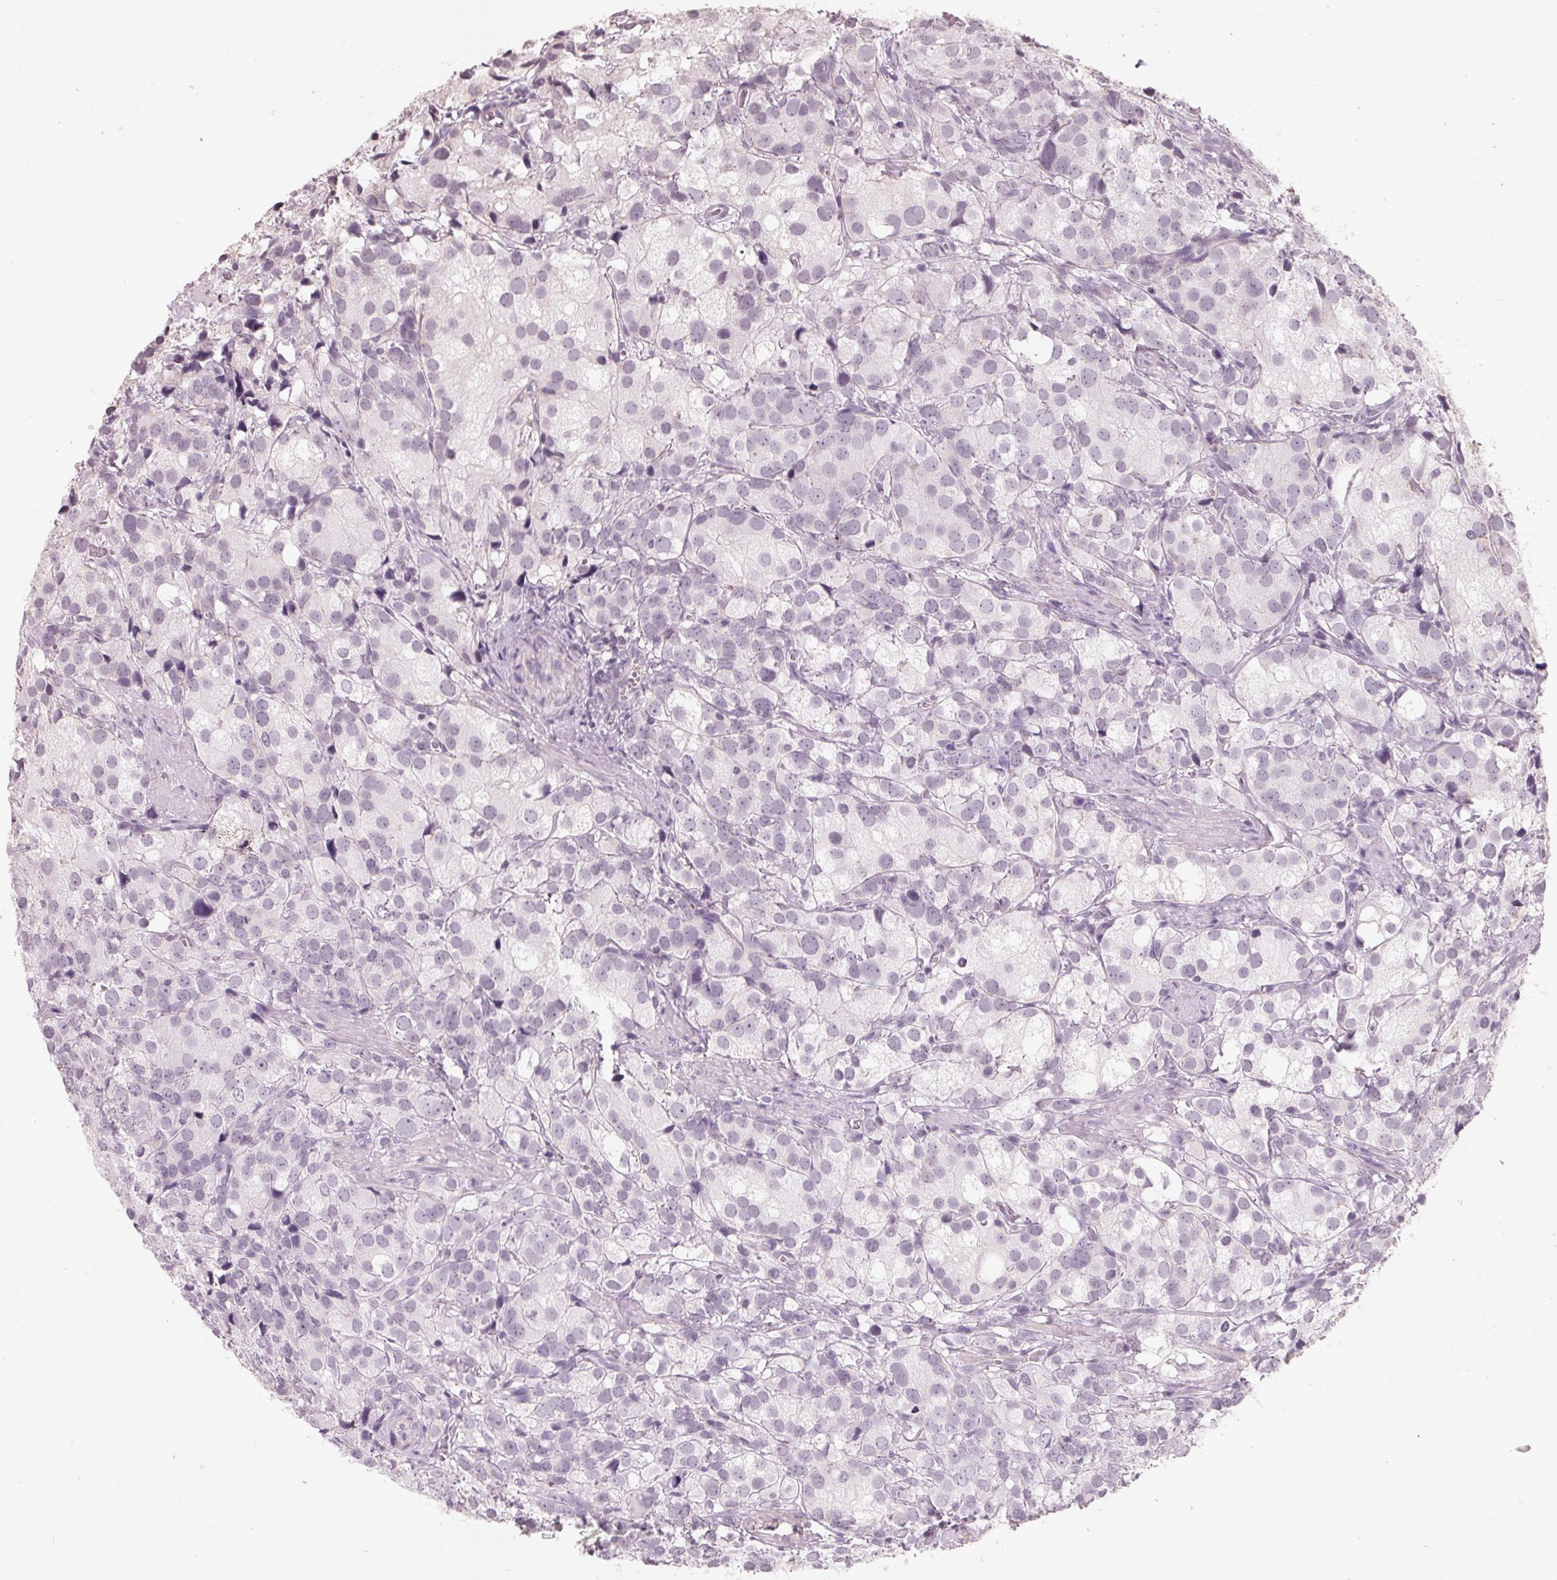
{"staining": {"intensity": "negative", "quantity": "none", "location": "none"}, "tissue": "prostate cancer", "cell_type": "Tumor cells", "image_type": "cancer", "snomed": [{"axis": "morphology", "description": "Adenocarcinoma, High grade"}, {"axis": "topography", "description": "Prostate"}], "caption": "This is a micrograph of immunohistochemistry (IHC) staining of prostate adenocarcinoma (high-grade), which shows no staining in tumor cells. (DAB (3,3'-diaminobenzidine) immunohistochemistry (IHC) visualized using brightfield microscopy, high magnification).", "gene": "FTCD", "patient": {"sex": "male", "age": 86}}